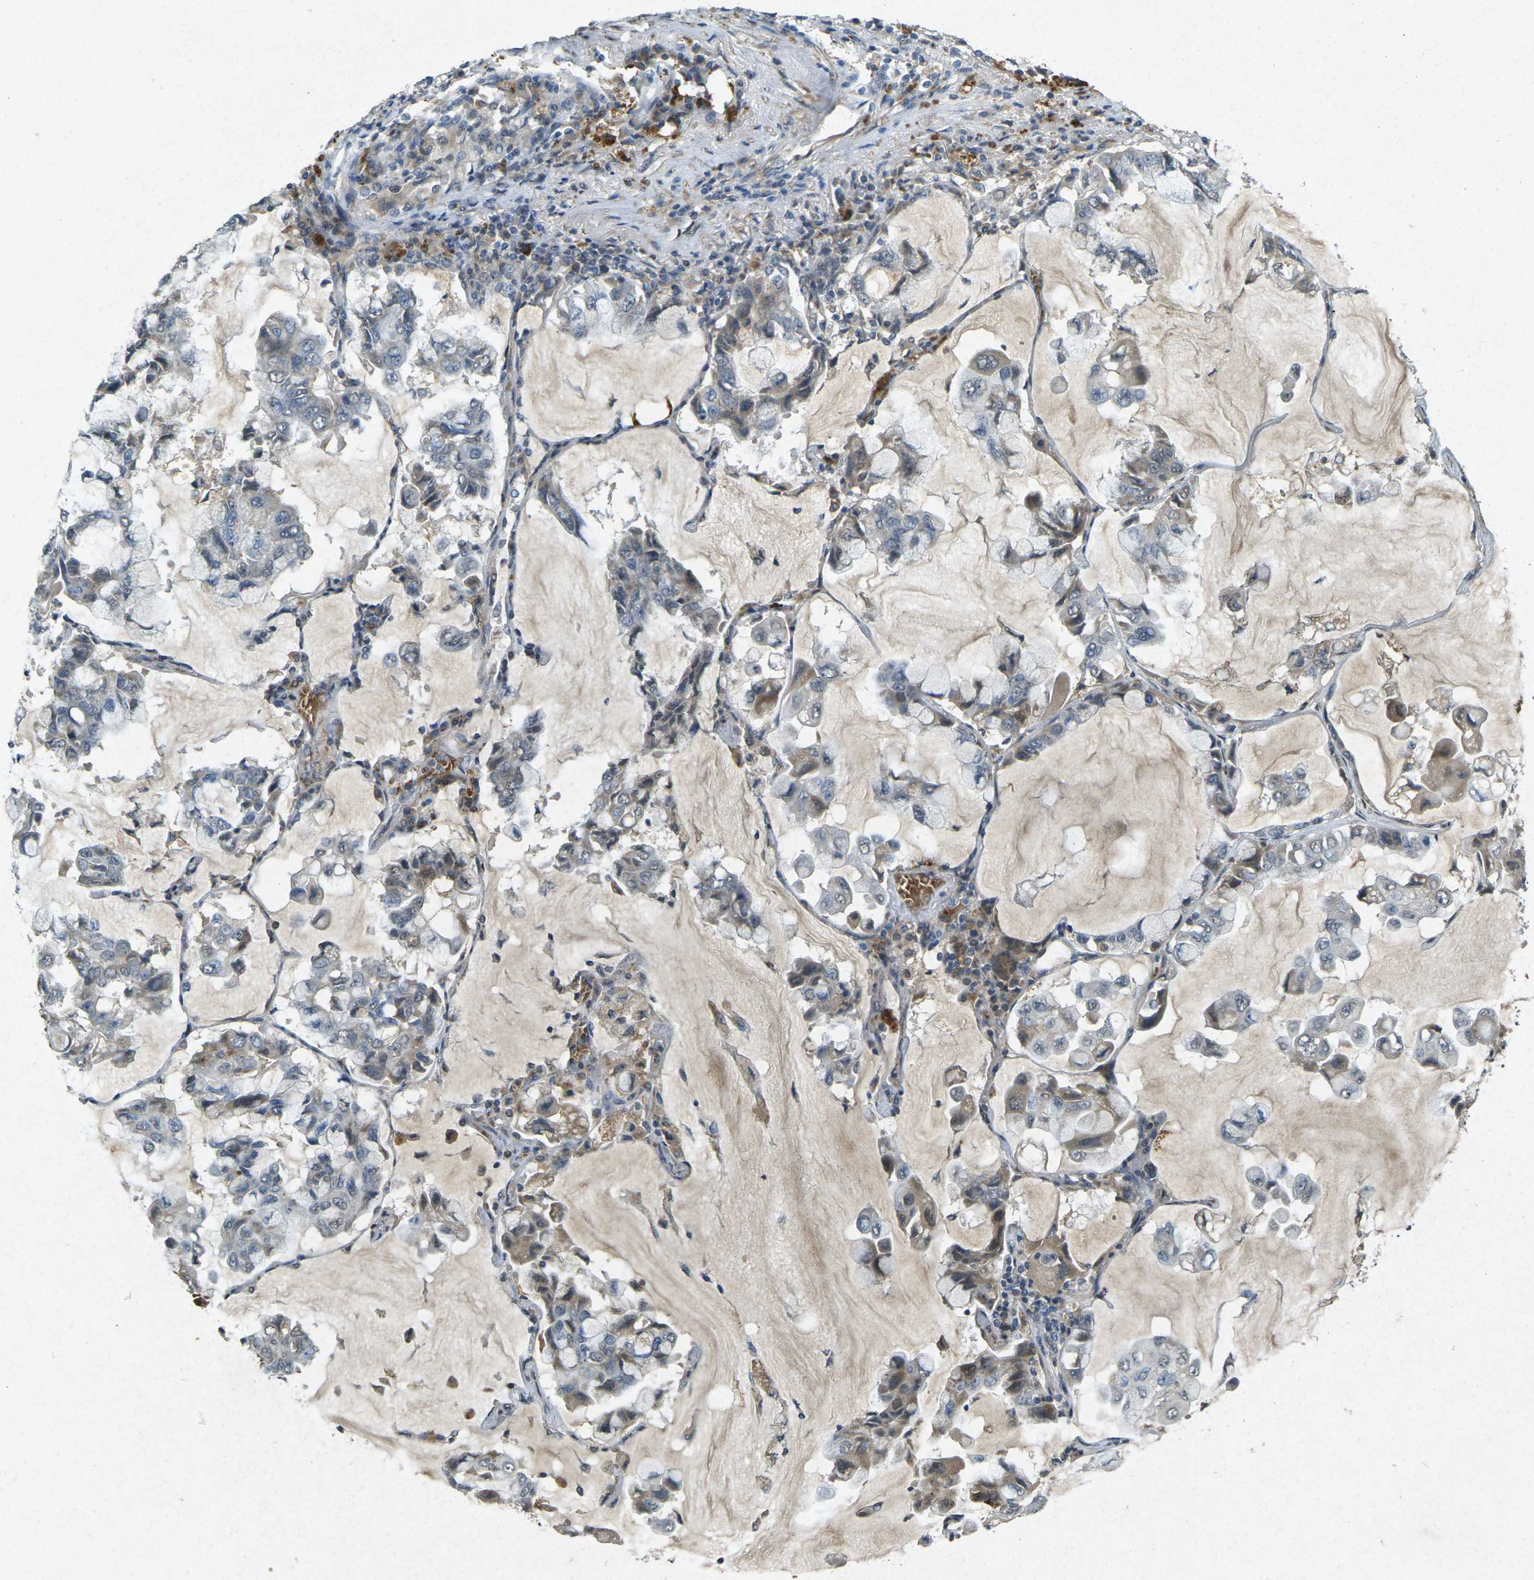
{"staining": {"intensity": "moderate", "quantity": "25%-75%", "location": "cytoplasmic/membranous"}, "tissue": "lung cancer", "cell_type": "Tumor cells", "image_type": "cancer", "snomed": [{"axis": "morphology", "description": "Adenocarcinoma, NOS"}, {"axis": "topography", "description": "Lung"}], "caption": "Human adenocarcinoma (lung) stained with a protein marker demonstrates moderate staining in tumor cells.", "gene": "RGMA", "patient": {"sex": "male", "age": 64}}